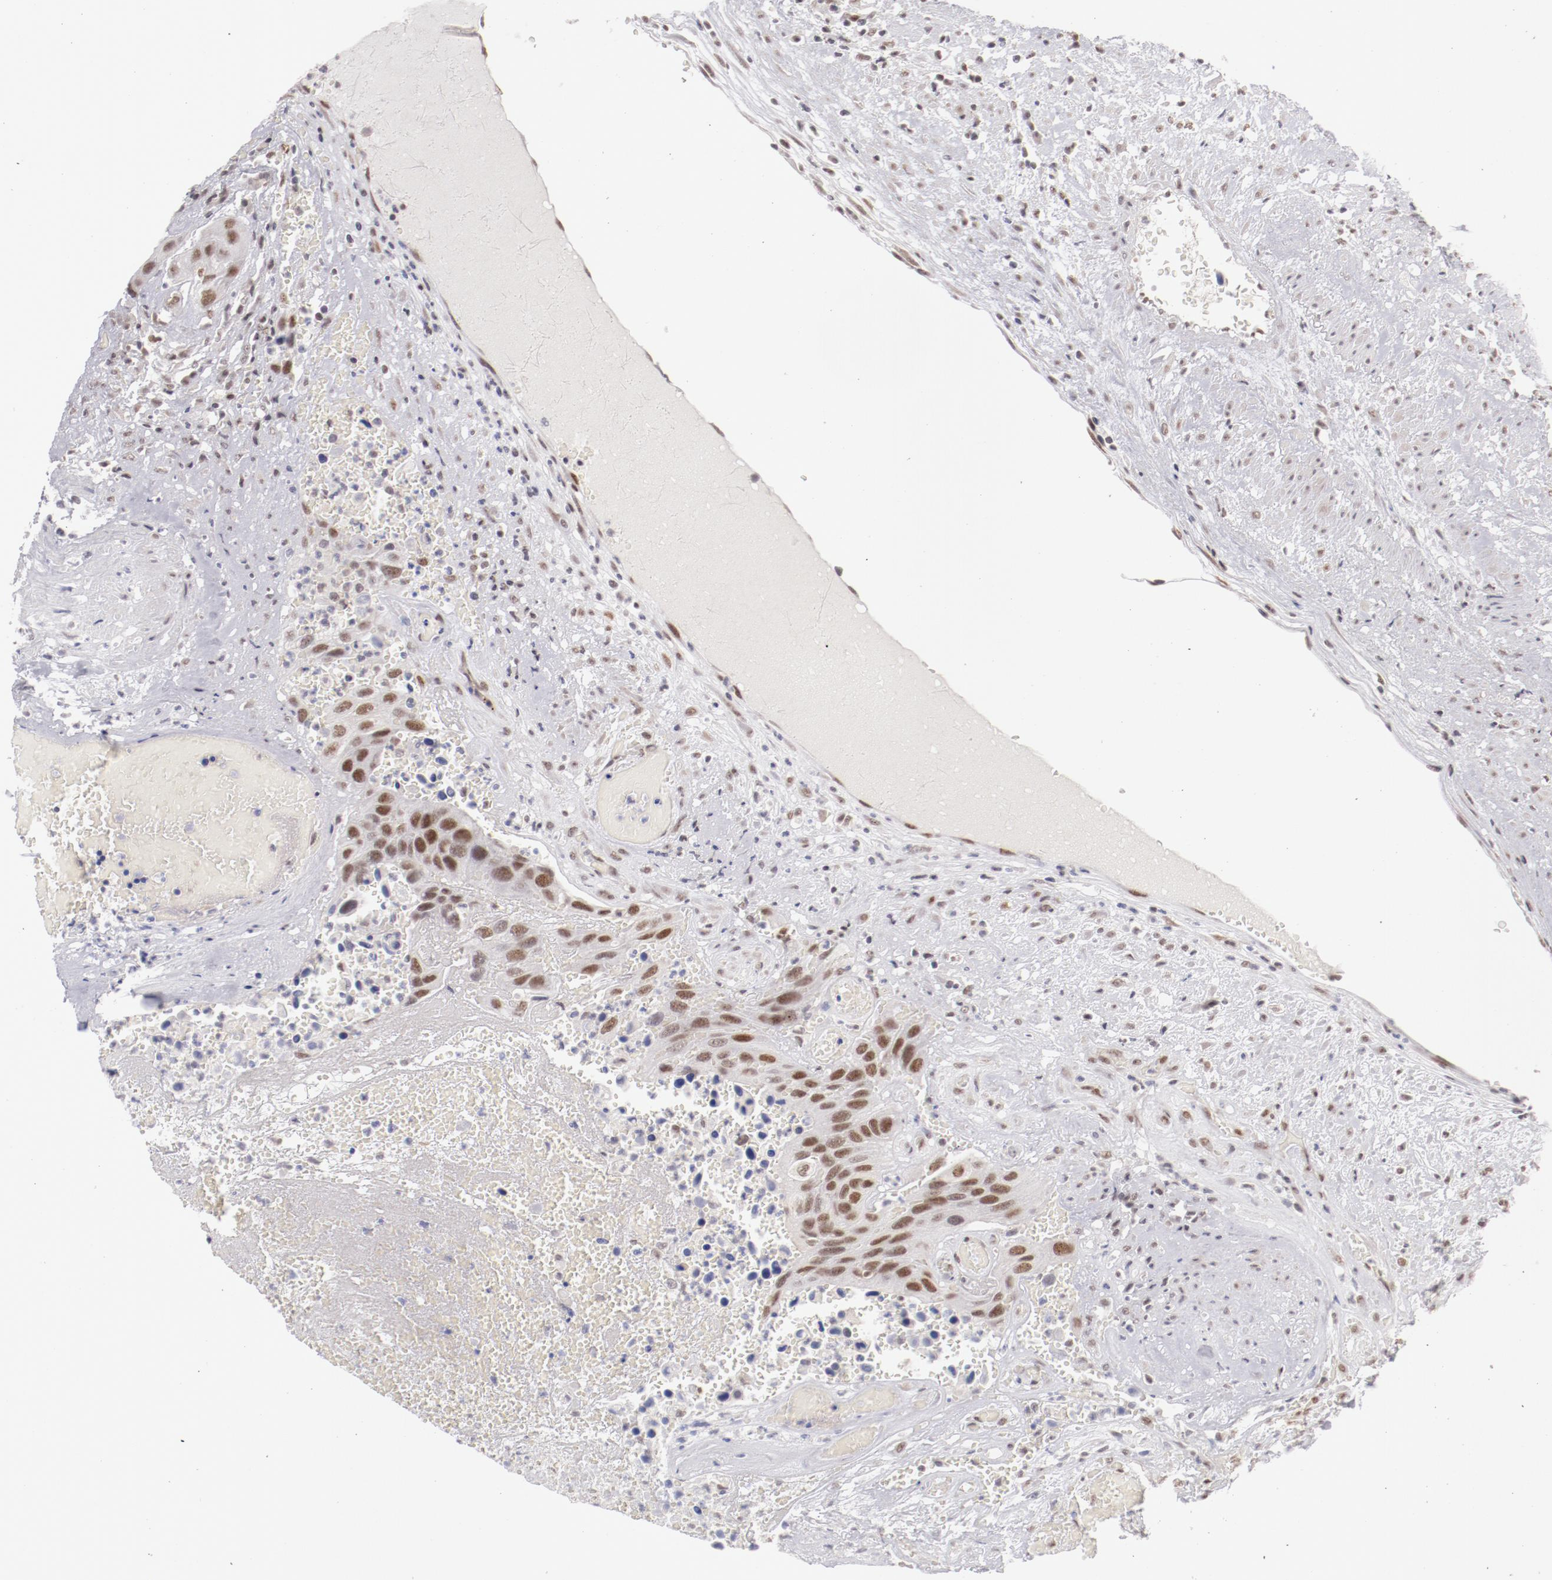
{"staining": {"intensity": "moderate", "quantity": ">75%", "location": "nuclear"}, "tissue": "urothelial cancer", "cell_type": "Tumor cells", "image_type": "cancer", "snomed": [{"axis": "morphology", "description": "Urothelial carcinoma, High grade"}, {"axis": "topography", "description": "Urinary bladder"}], "caption": "About >75% of tumor cells in high-grade urothelial carcinoma display moderate nuclear protein positivity as visualized by brown immunohistochemical staining.", "gene": "TFAP4", "patient": {"sex": "male", "age": 66}}